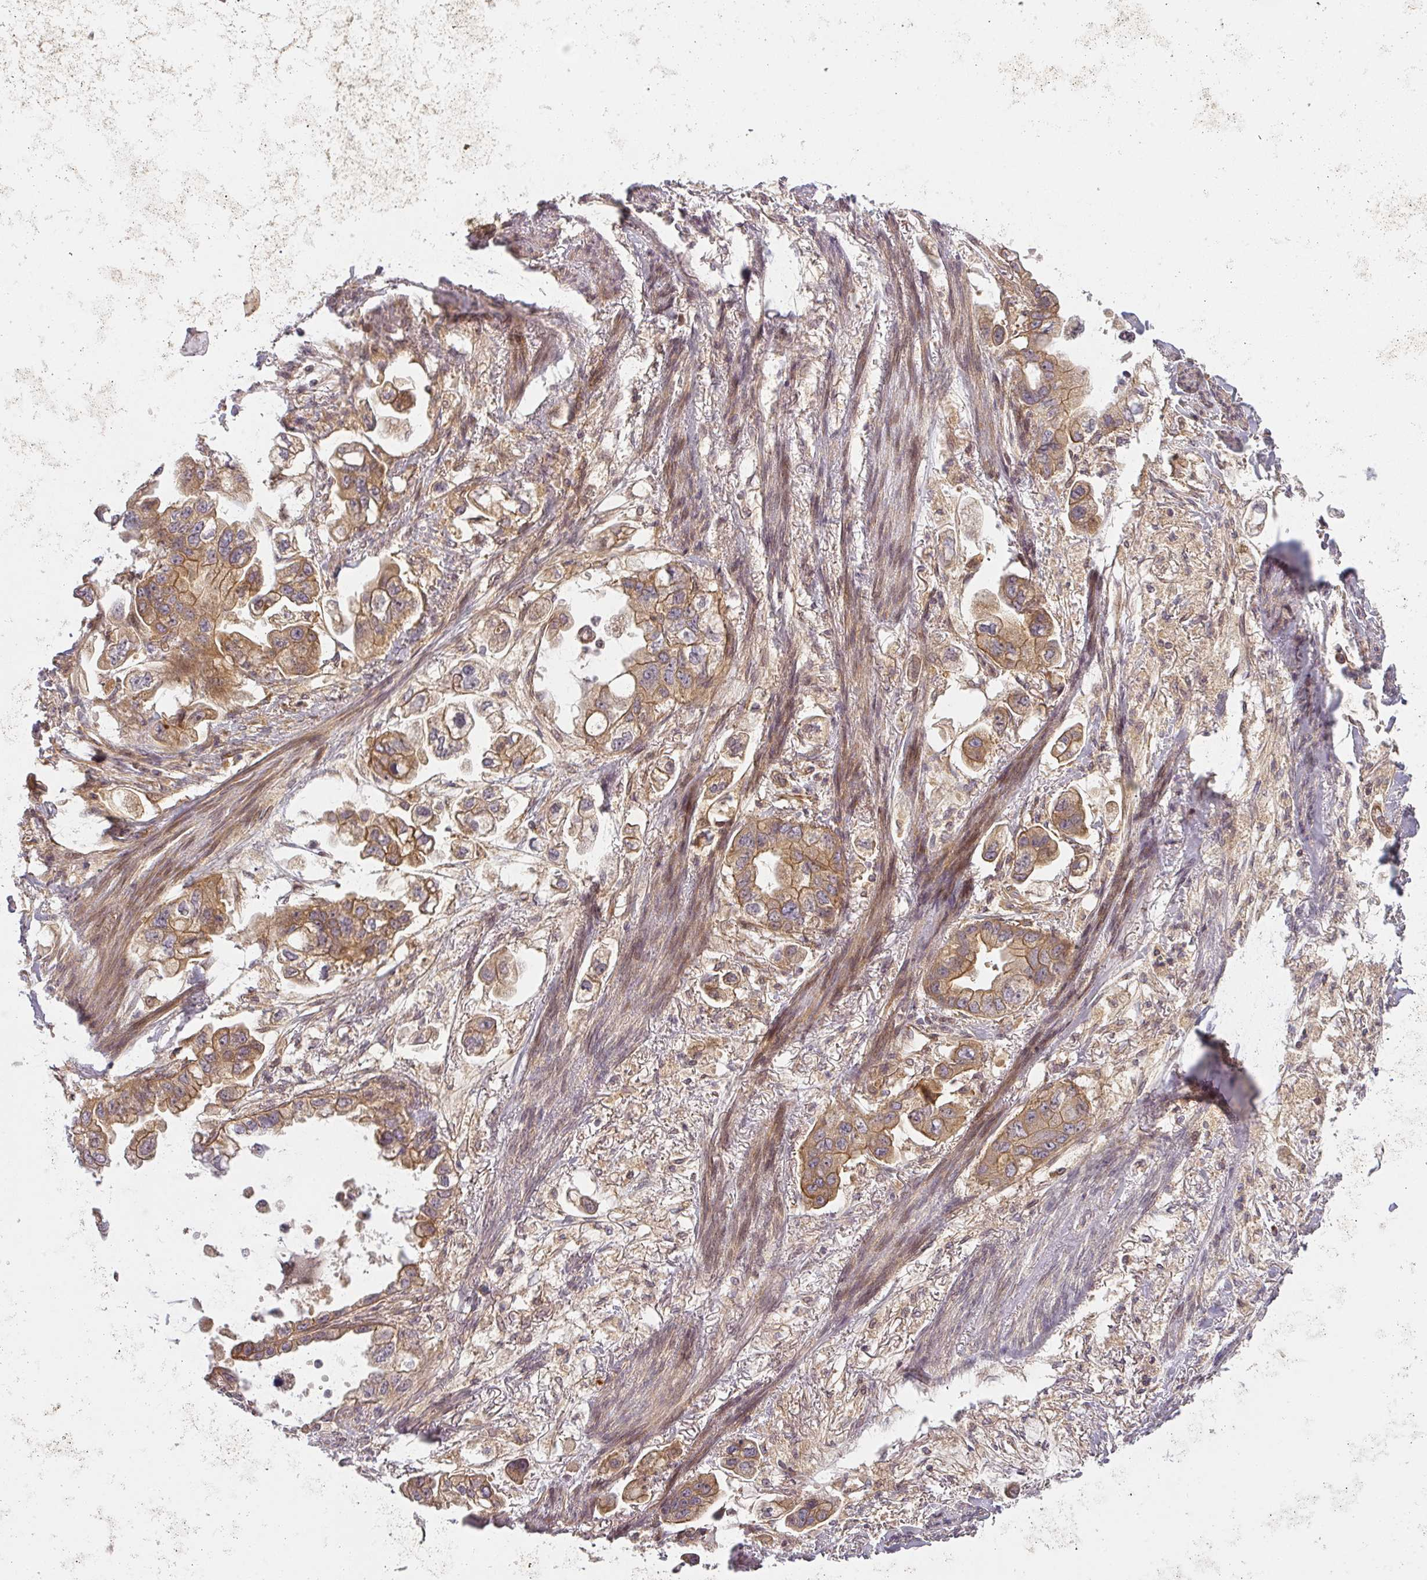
{"staining": {"intensity": "moderate", "quantity": ">75%", "location": "cytoplasmic/membranous"}, "tissue": "stomach cancer", "cell_type": "Tumor cells", "image_type": "cancer", "snomed": [{"axis": "morphology", "description": "Adenocarcinoma, NOS"}, {"axis": "topography", "description": "Stomach"}], "caption": "A brown stain highlights moderate cytoplasmic/membranous staining of a protein in human stomach adenocarcinoma tumor cells.", "gene": "CNOT1", "patient": {"sex": "male", "age": 62}}